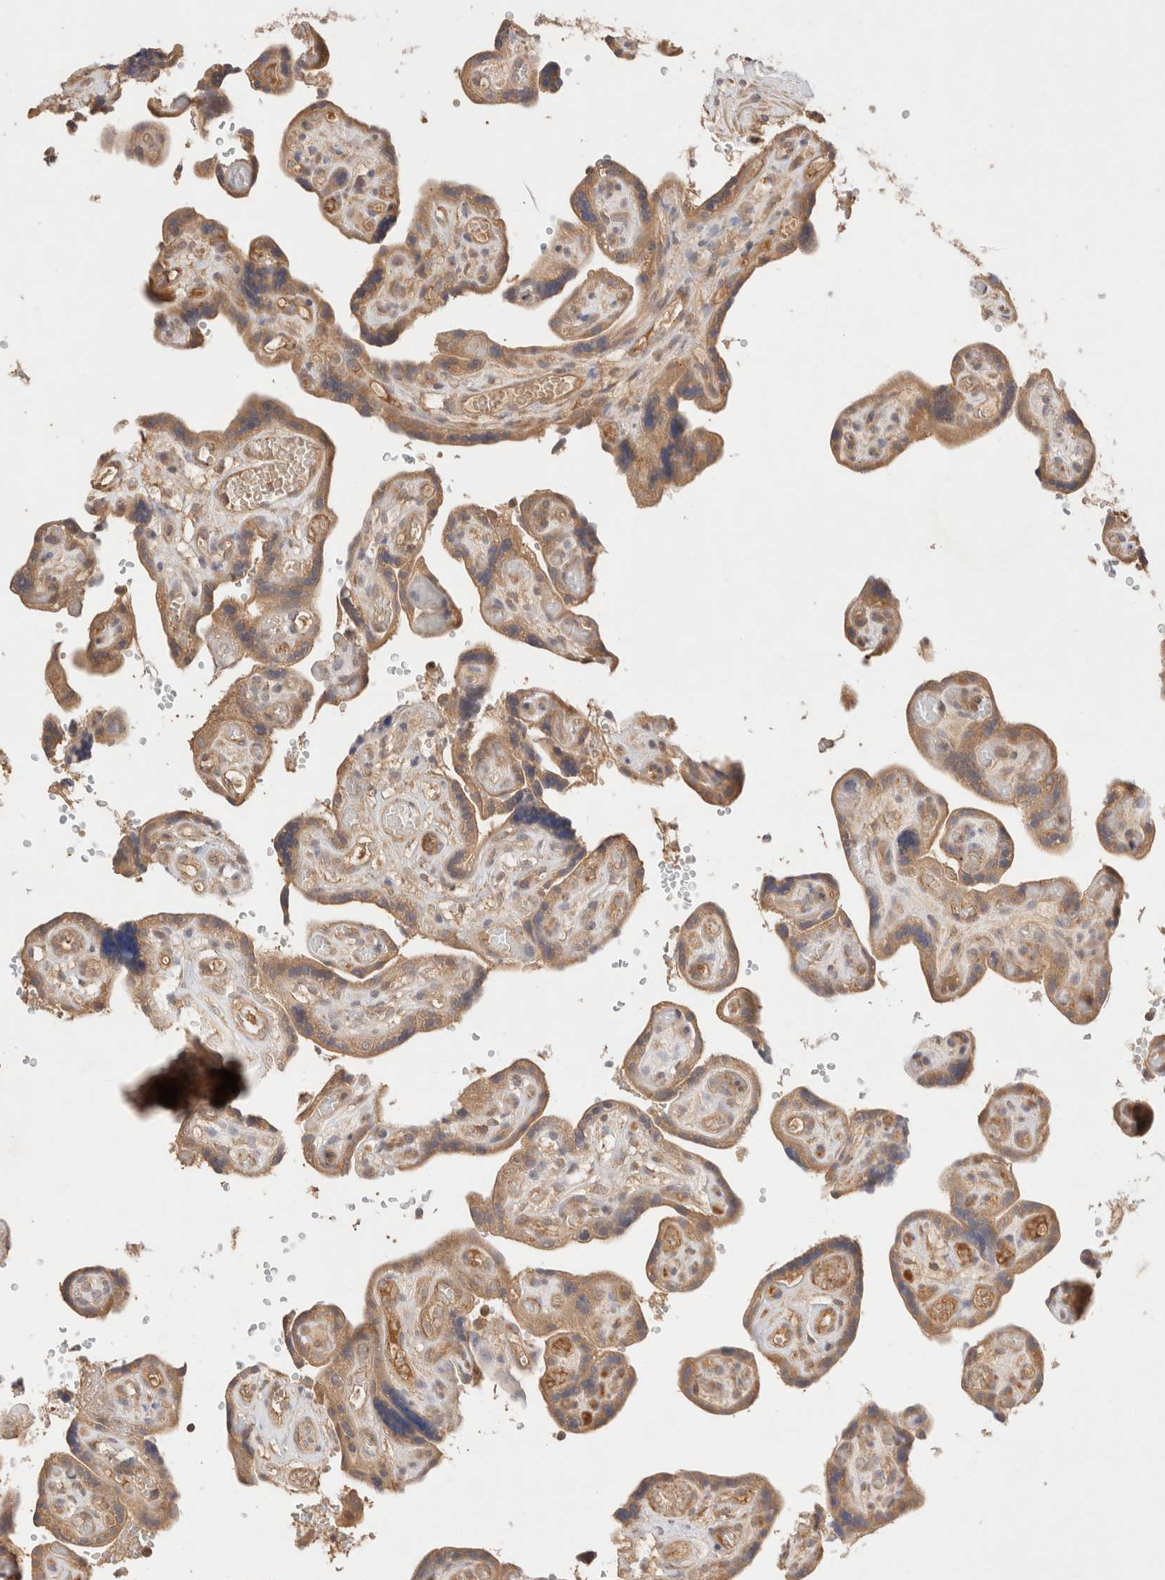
{"staining": {"intensity": "moderate", "quantity": ">75%", "location": "cytoplasmic/membranous,nuclear"}, "tissue": "placenta", "cell_type": "Decidual cells", "image_type": "normal", "snomed": [{"axis": "morphology", "description": "Normal tissue, NOS"}, {"axis": "topography", "description": "Placenta"}], "caption": "Immunohistochemistry (IHC) of normal placenta displays medium levels of moderate cytoplasmic/membranous,nuclear expression in approximately >75% of decidual cells.", "gene": "CARNMT1", "patient": {"sex": "female", "age": 30}}